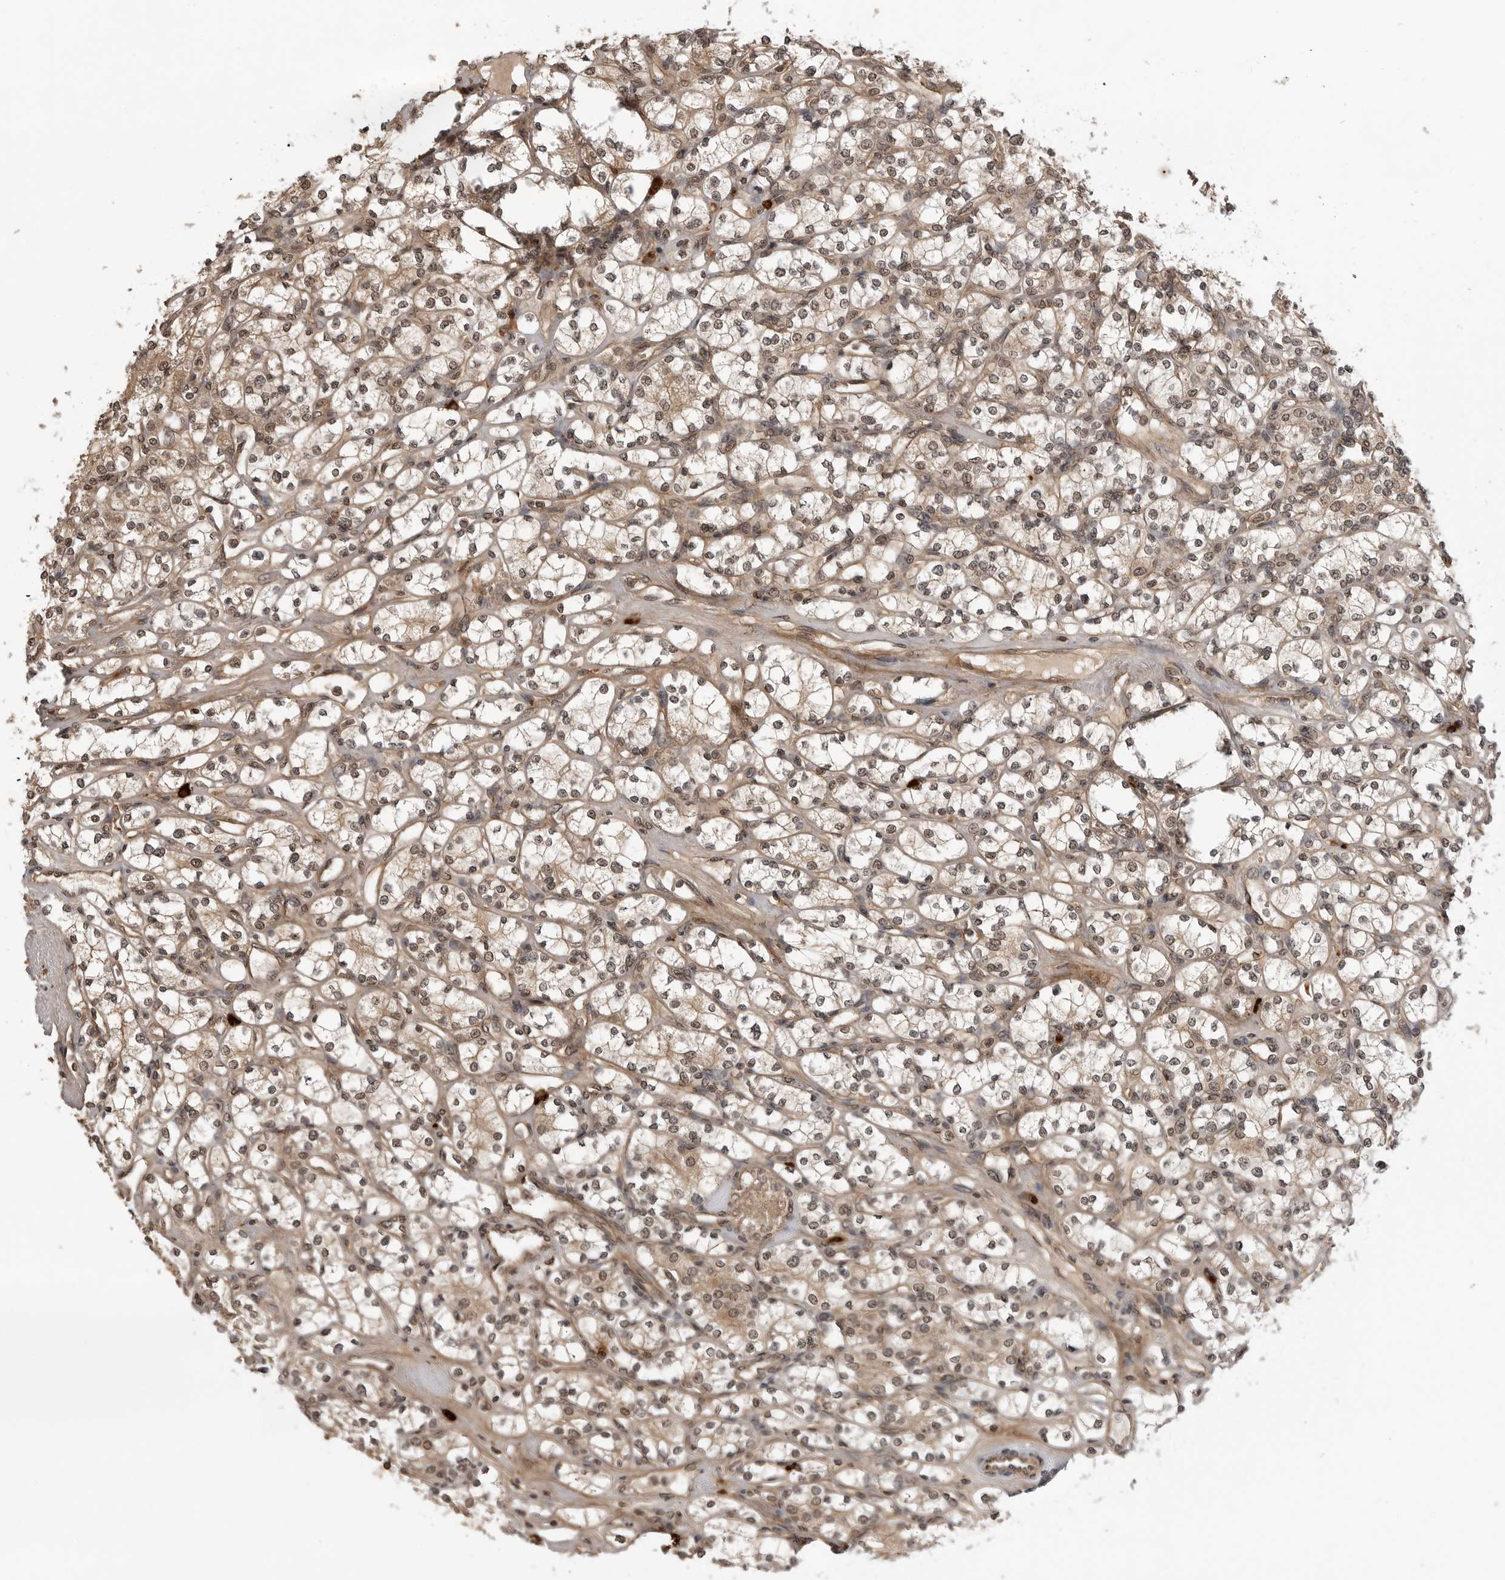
{"staining": {"intensity": "weak", "quantity": ">75%", "location": "cytoplasmic/membranous,nuclear"}, "tissue": "renal cancer", "cell_type": "Tumor cells", "image_type": "cancer", "snomed": [{"axis": "morphology", "description": "Adenocarcinoma, NOS"}, {"axis": "topography", "description": "Kidney"}], "caption": "Approximately >75% of tumor cells in renal adenocarcinoma demonstrate weak cytoplasmic/membranous and nuclear protein staining as visualized by brown immunohistochemical staining.", "gene": "IL24", "patient": {"sex": "male", "age": 77}}